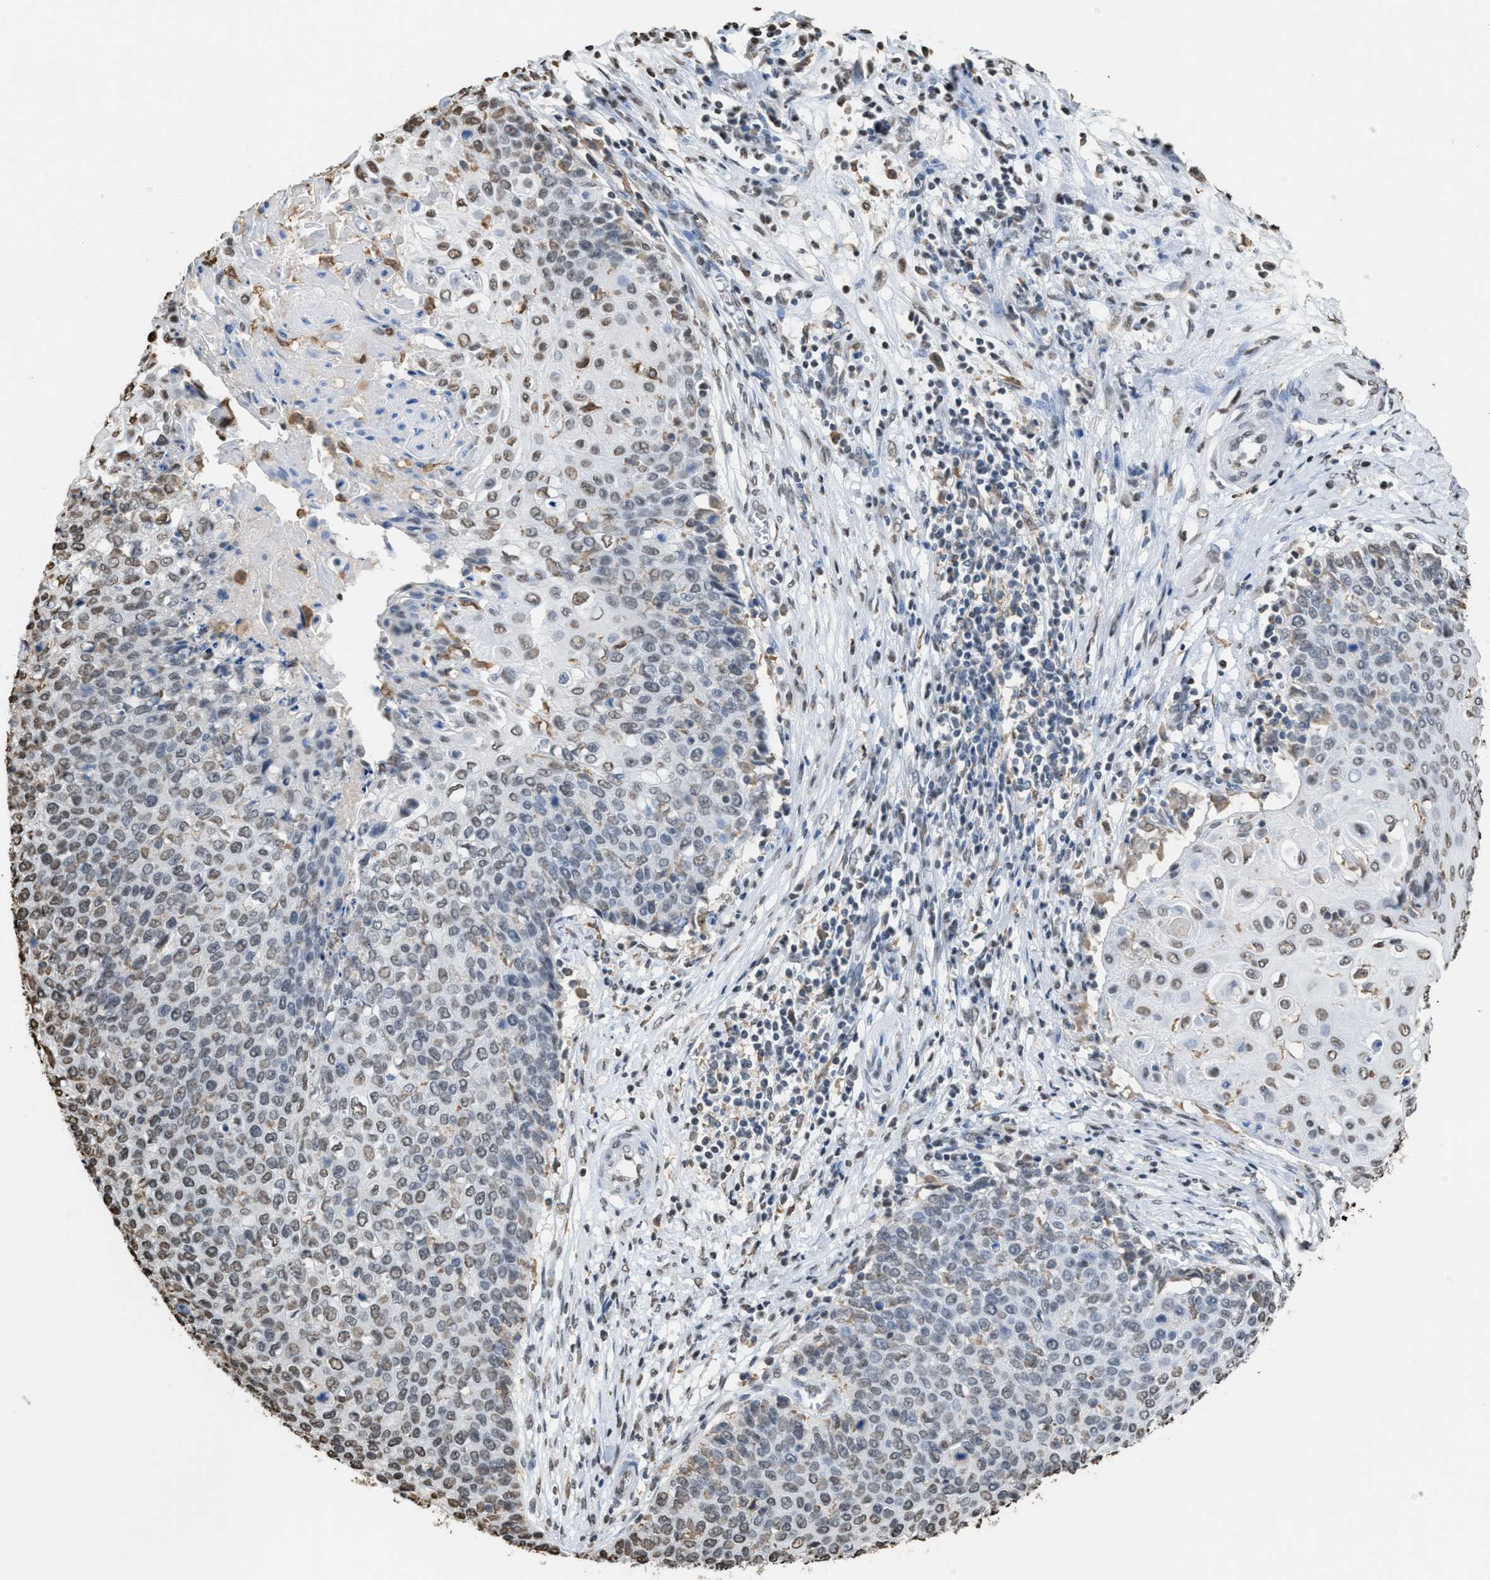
{"staining": {"intensity": "weak", "quantity": "25%-75%", "location": "nuclear"}, "tissue": "cervical cancer", "cell_type": "Tumor cells", "image_type": "cancer", "snomed": [{"axis": "morphology", "description": "Squamous cell carcinoma, NOS"}, {"axis": "topography", "description": "Cervix"}], "caption": "Immunohistochemical staining of human cervical cancer (squamous cell carcinoma) reveals weak nuclear protein staining in approximately 25%-75% of tumor cells.", "gene": "NUP88", "patient": {"sex": "female", "age": 39}}